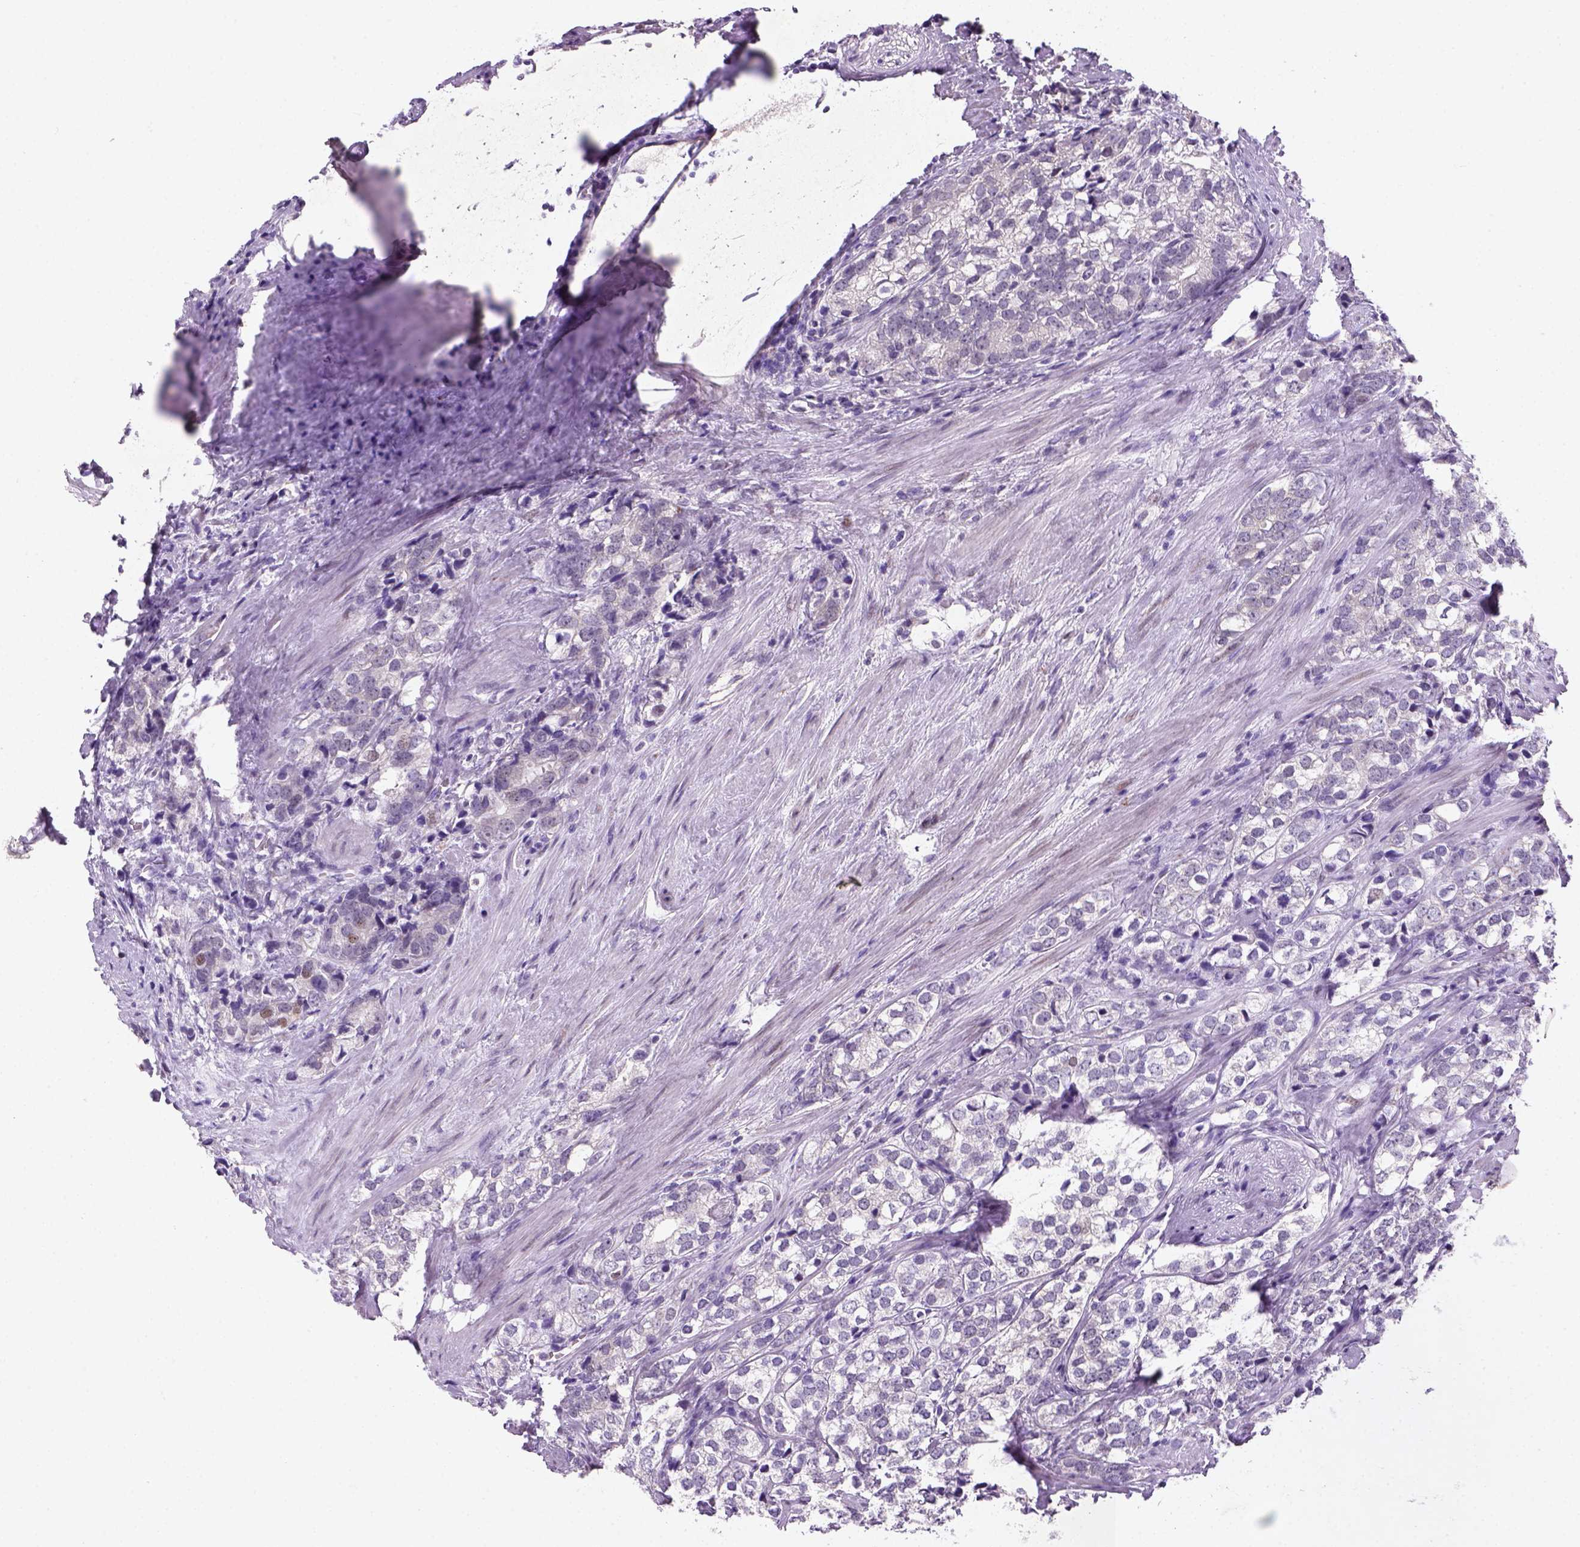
{"staining": {"intensity": "moderate", "quantity": "<25%", "location": "nuclear"}, "tissue": "prostate cancer", "cell_type": "Tumor cells", "image_type": "cancer", "snomed": [{"axis": "morphology", "description": "Adenocarcinoma, NOS"}, {"axis": "topography", "description": "Prostate and seminal vesicle, NOS"}], "caption": "Tumor cells exhibit moderate nuclear staining in approximately <25% of cells in prostate cancer. The protein of interest is stained brown, and the nuclei are stained in blue (DAB IHC with brightfield microscopy, high magnification).", "gene": "ZMAT4", "patient": {"sex": "male", "age": 63}}